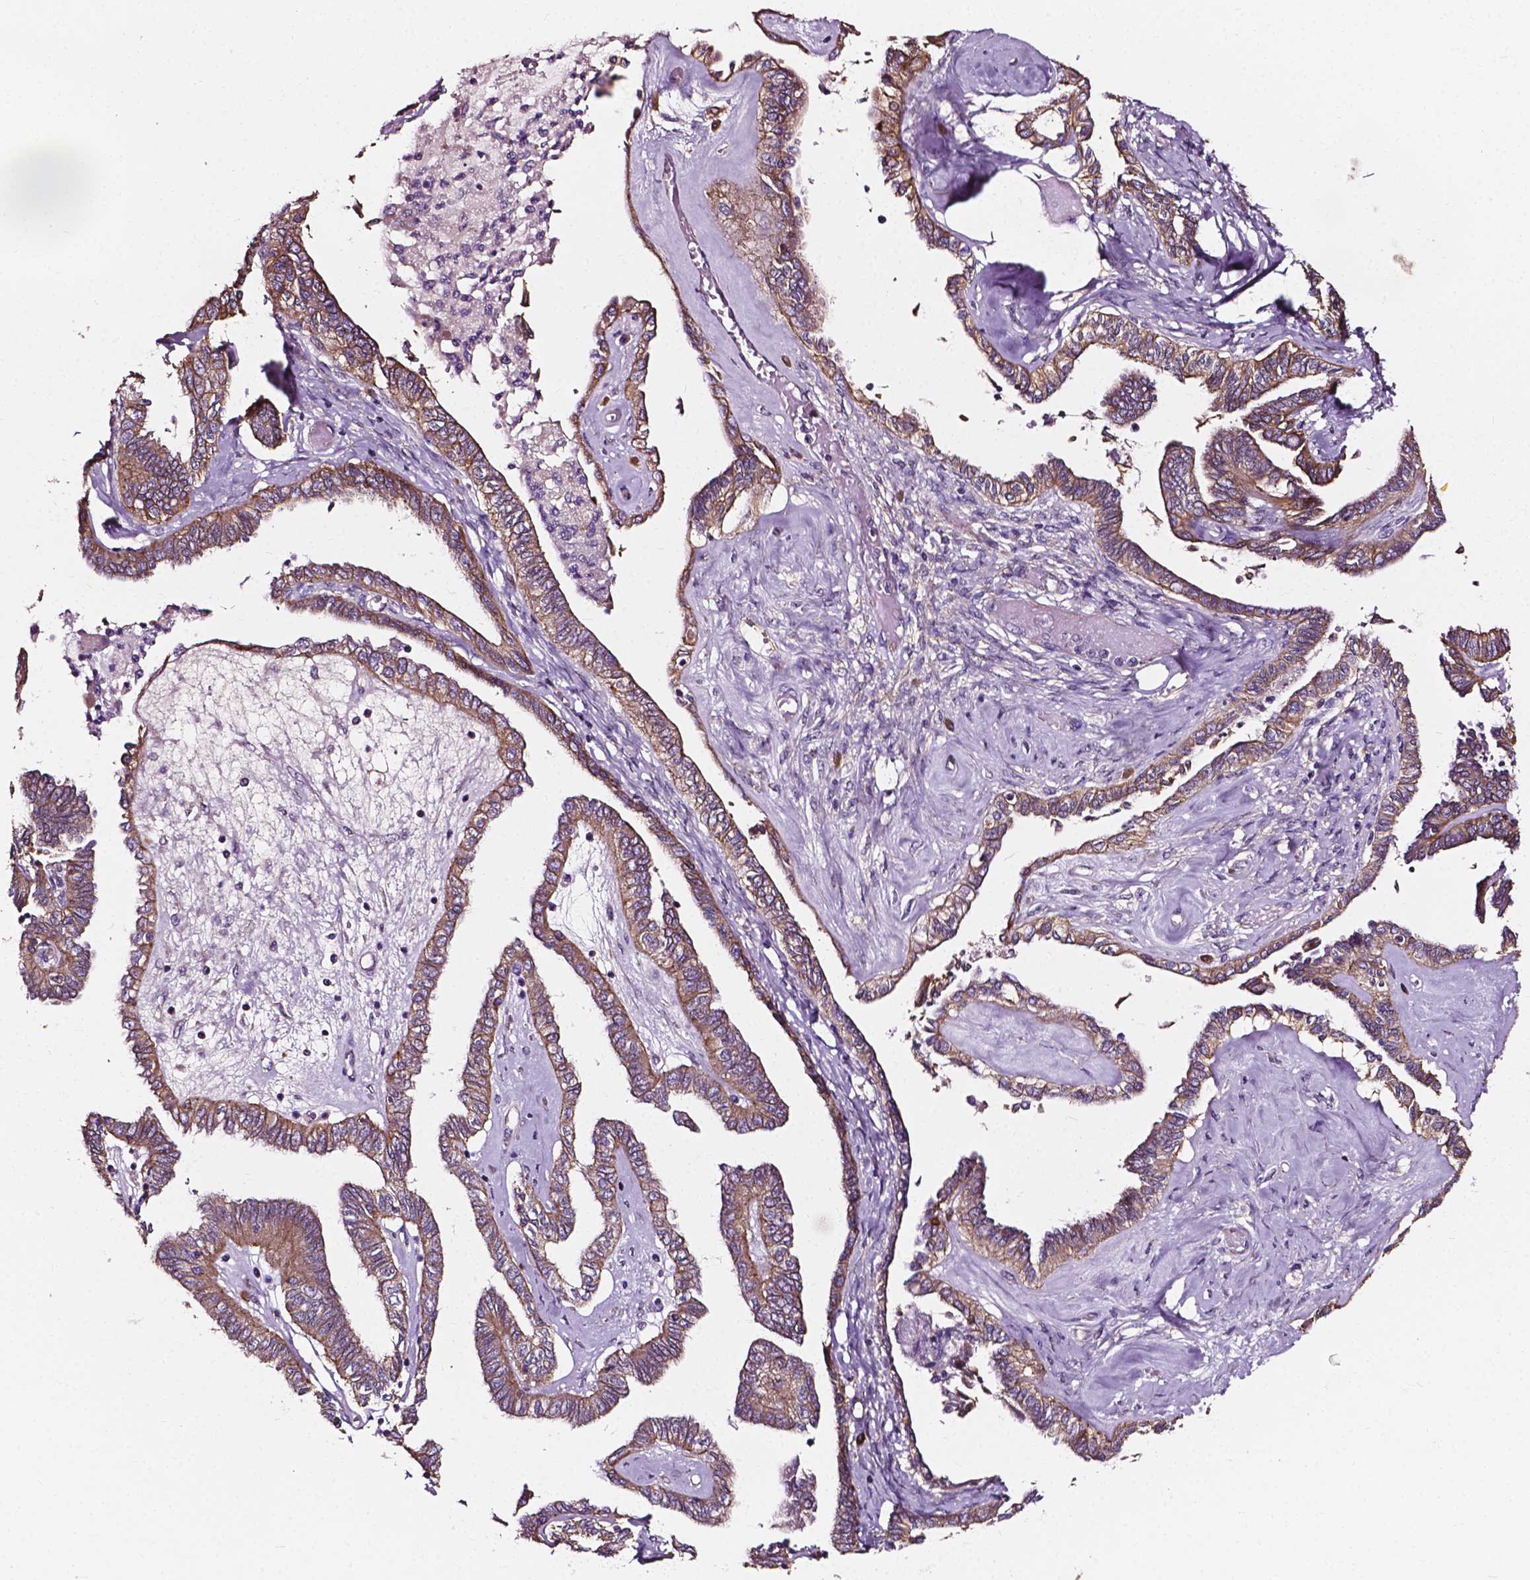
{"staining": {"intensity": "weak", "quantity": "25%-75%", "location": "cytoplasmic/membranous"}, "tissue": "ovarian cancer", "cell_type": "Tumor cells", "image_type": "cancer", "snomed": [{"axis": "morphology", "description": "Carcinoma, endometroid"}, {"axis": "topography", "description": "Ovary"}], "caption": "Protein expression analysis of human ovarian cancer (endometroid carcinoma) reveals weak cytoplasmic/membranous staining in approximately 25%-75% of tumor cells.", "gene": "ATG16L1", "patient": {"sex": "female", "age": 70}}